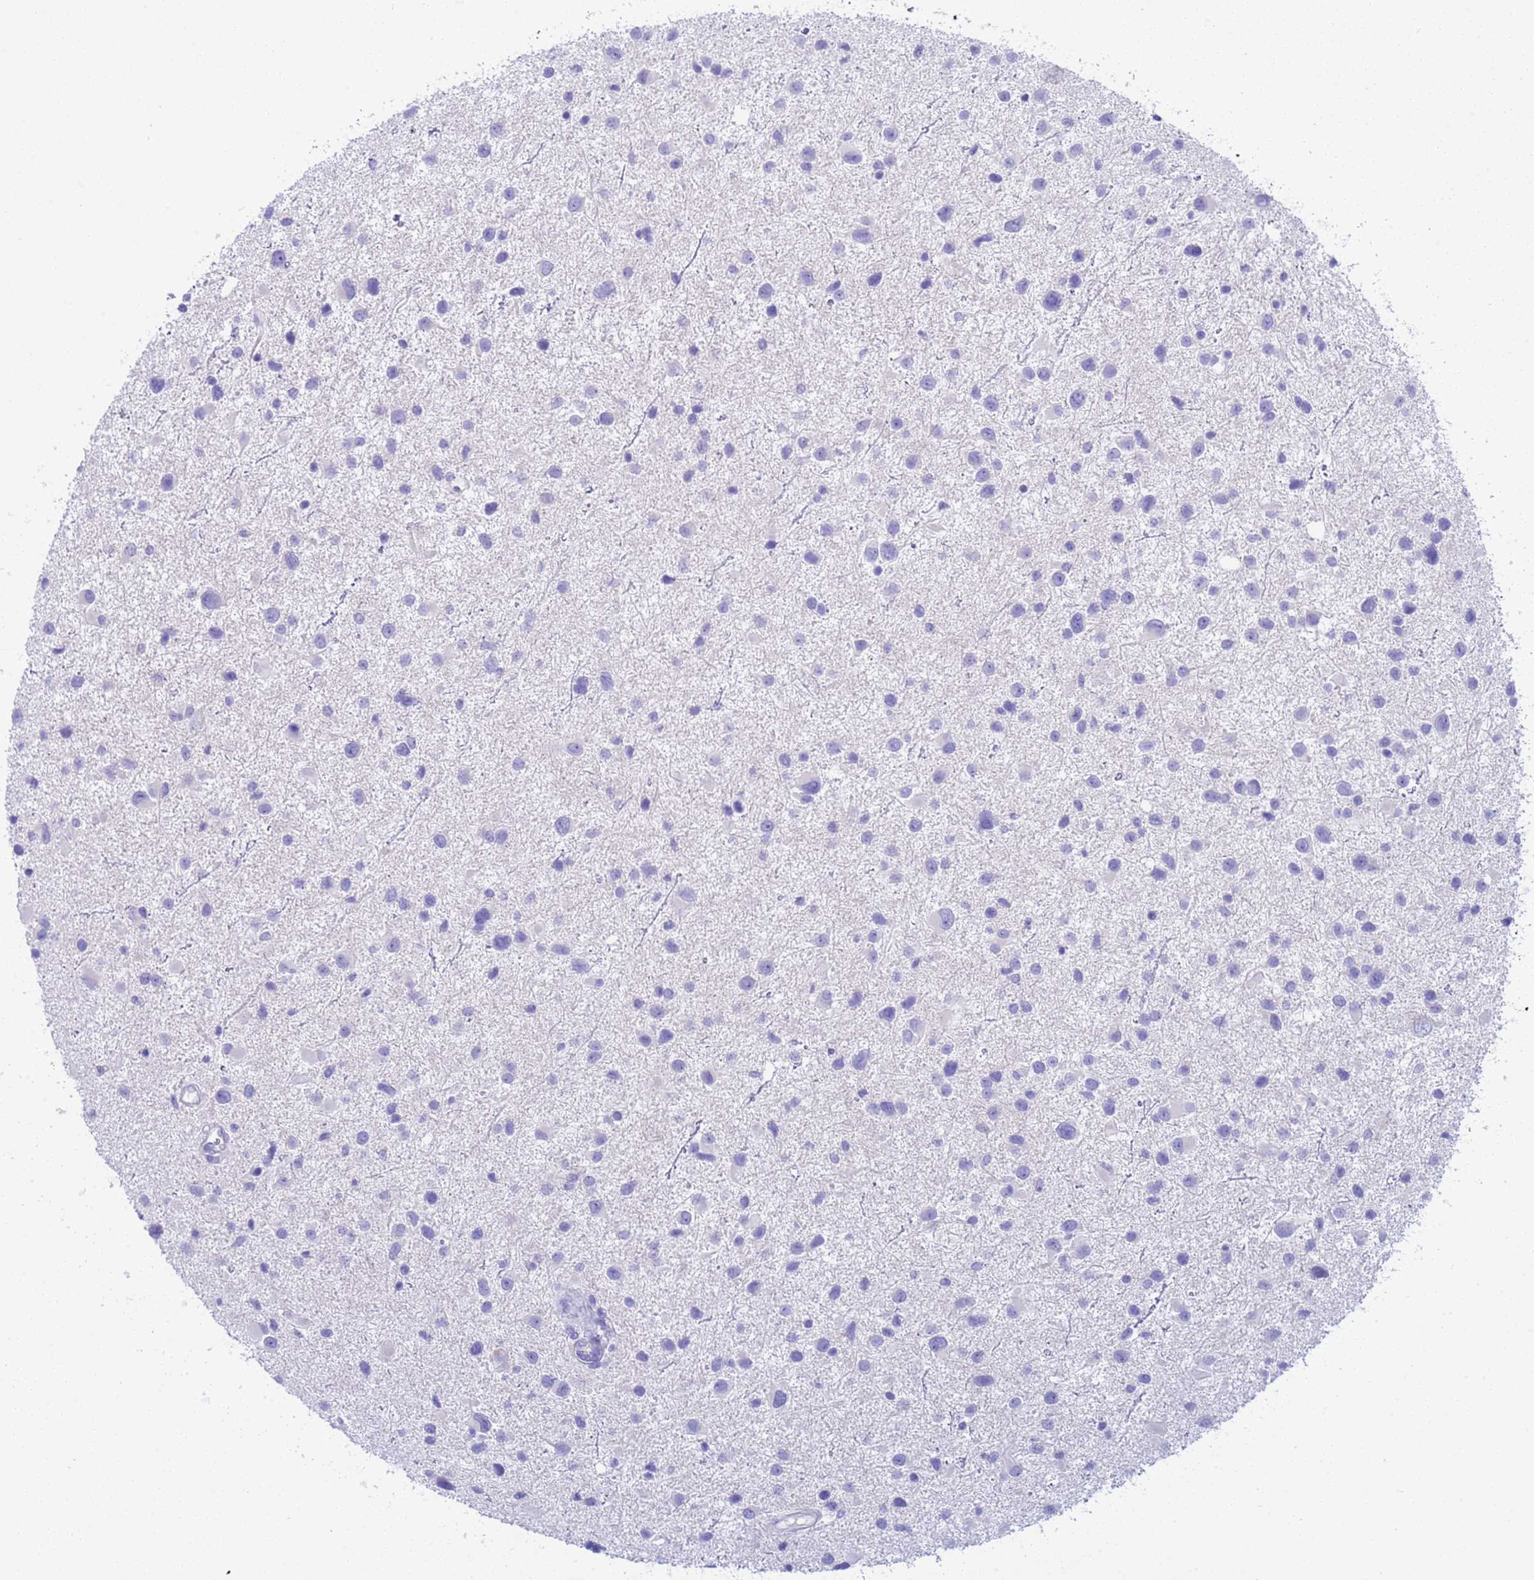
{"staining": {"intensity": "negative", "quantity": "none", "location": "none"}, "tissue": "glioma", "cell_type": "Tumor cells", "image_type": "cancer", "snomed": [{"axis": "morphology", "description": "Glioma, malignant, Low grade"}, {"axis": "topography", "description": "Brain"}], "caption": "Image shows no significant protein expression in tumor cells of glioma. (Stains: DAB immunohistochemistry with hematoxylin counter stain, Microscopy: brightfield microscopy at high magnification).", "gene": "USP38", "patient": {"sex": "female", "age": 32}}